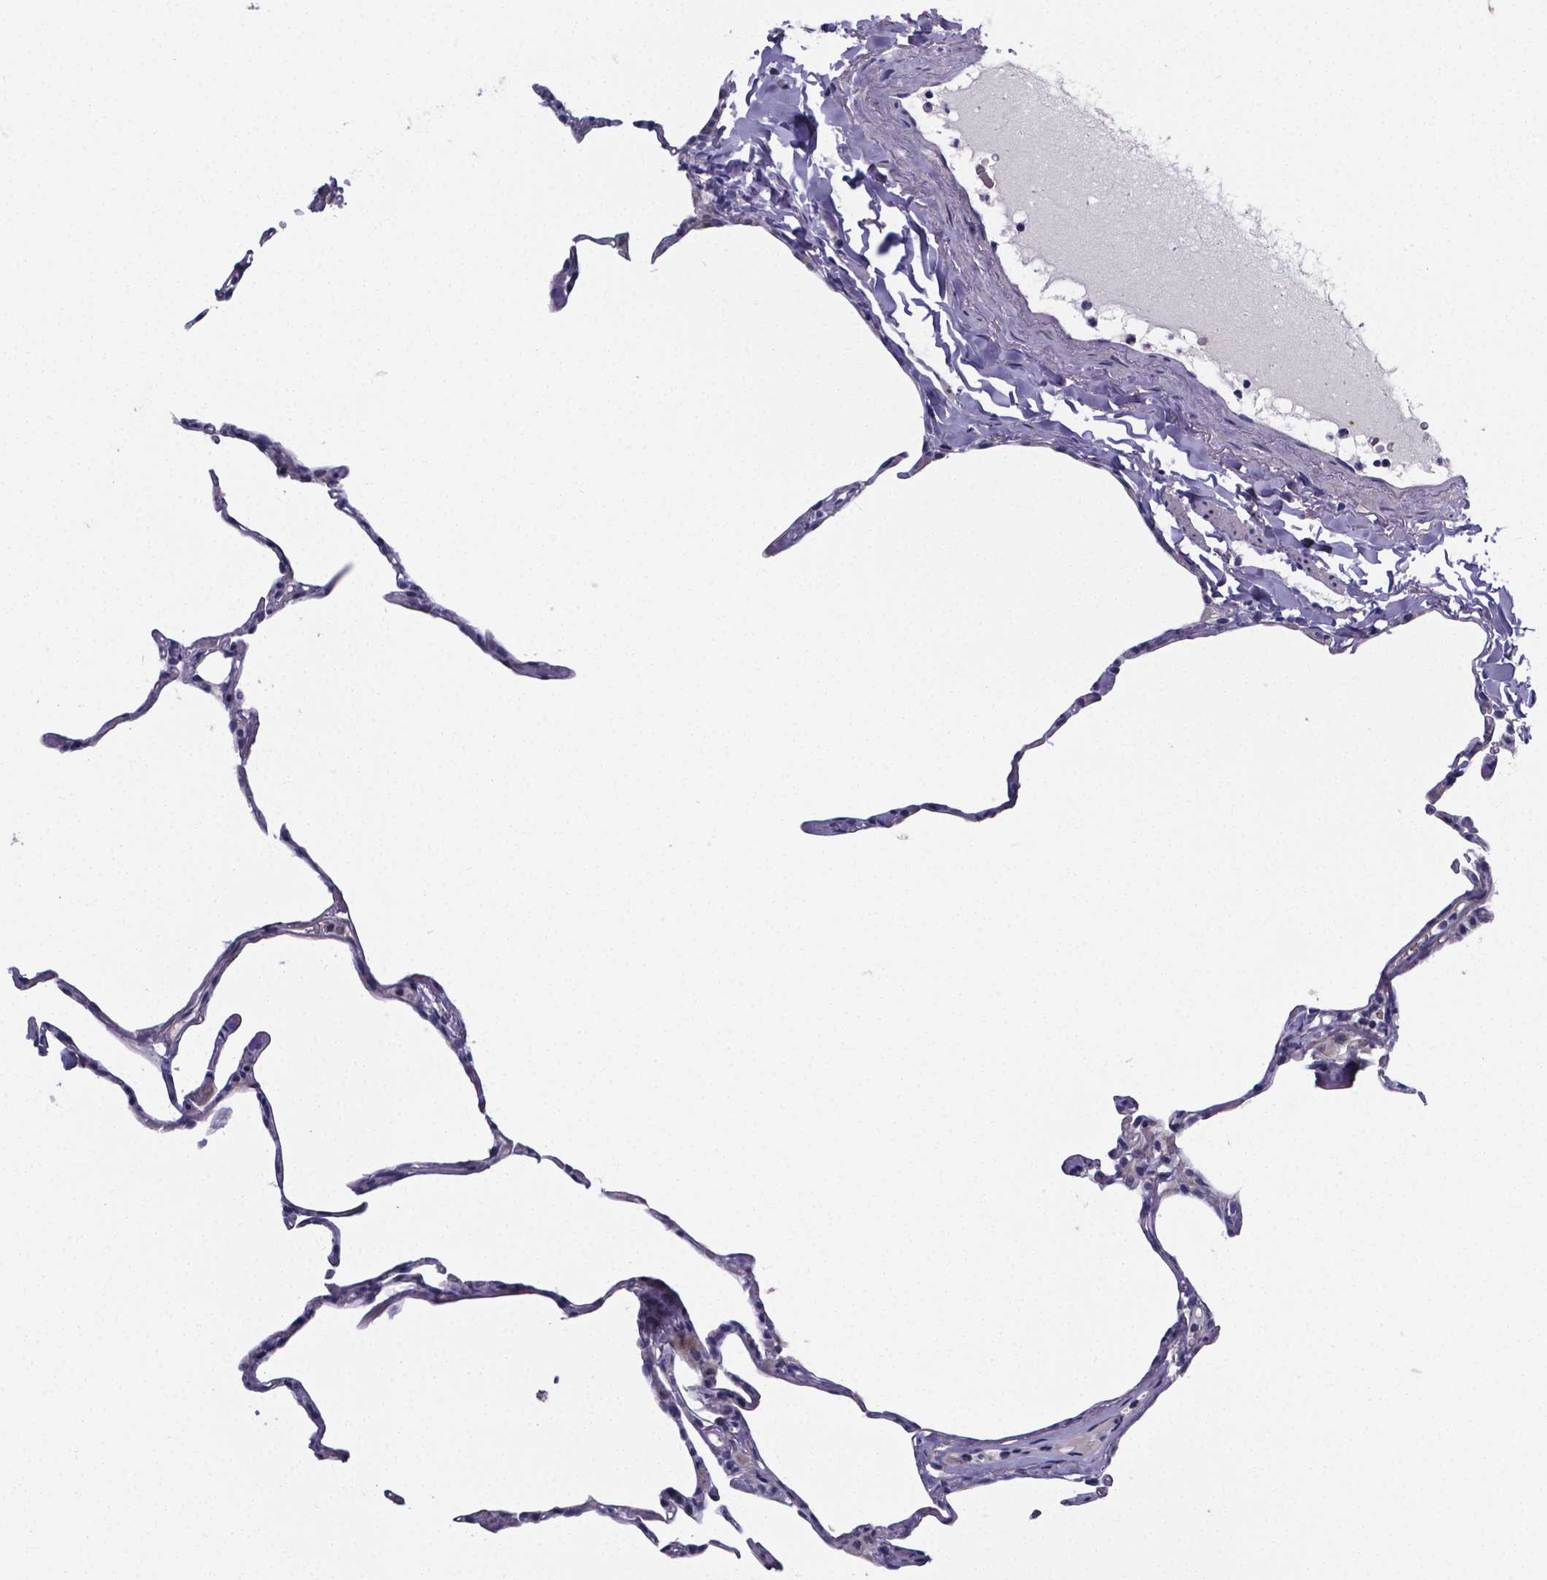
{"staining": {"intensity": "negative", "quantity": "none", "location": "none"}, "tissue": "lung", "cell_type": "Alveolar cells", "image_type": "normal", "snomed": [{"axis": "morphology", "description": "Normal tissue, NOS"}, {"axis": "topography", "description": "Lung"}], "caption": "A high-resolution histopathology image shows IHC staining of normal lung, which exhibits no significant staining in alveolar cells. The staining was performed using DAB (3,3'-diaminobenzidine) to visualize the protein expression in brown, while the nuclei were stained in blue with hematoxylin (Magnification: 20x).", "gene": "GABRA3", "patient": {"sex": "male", "age": 65}}